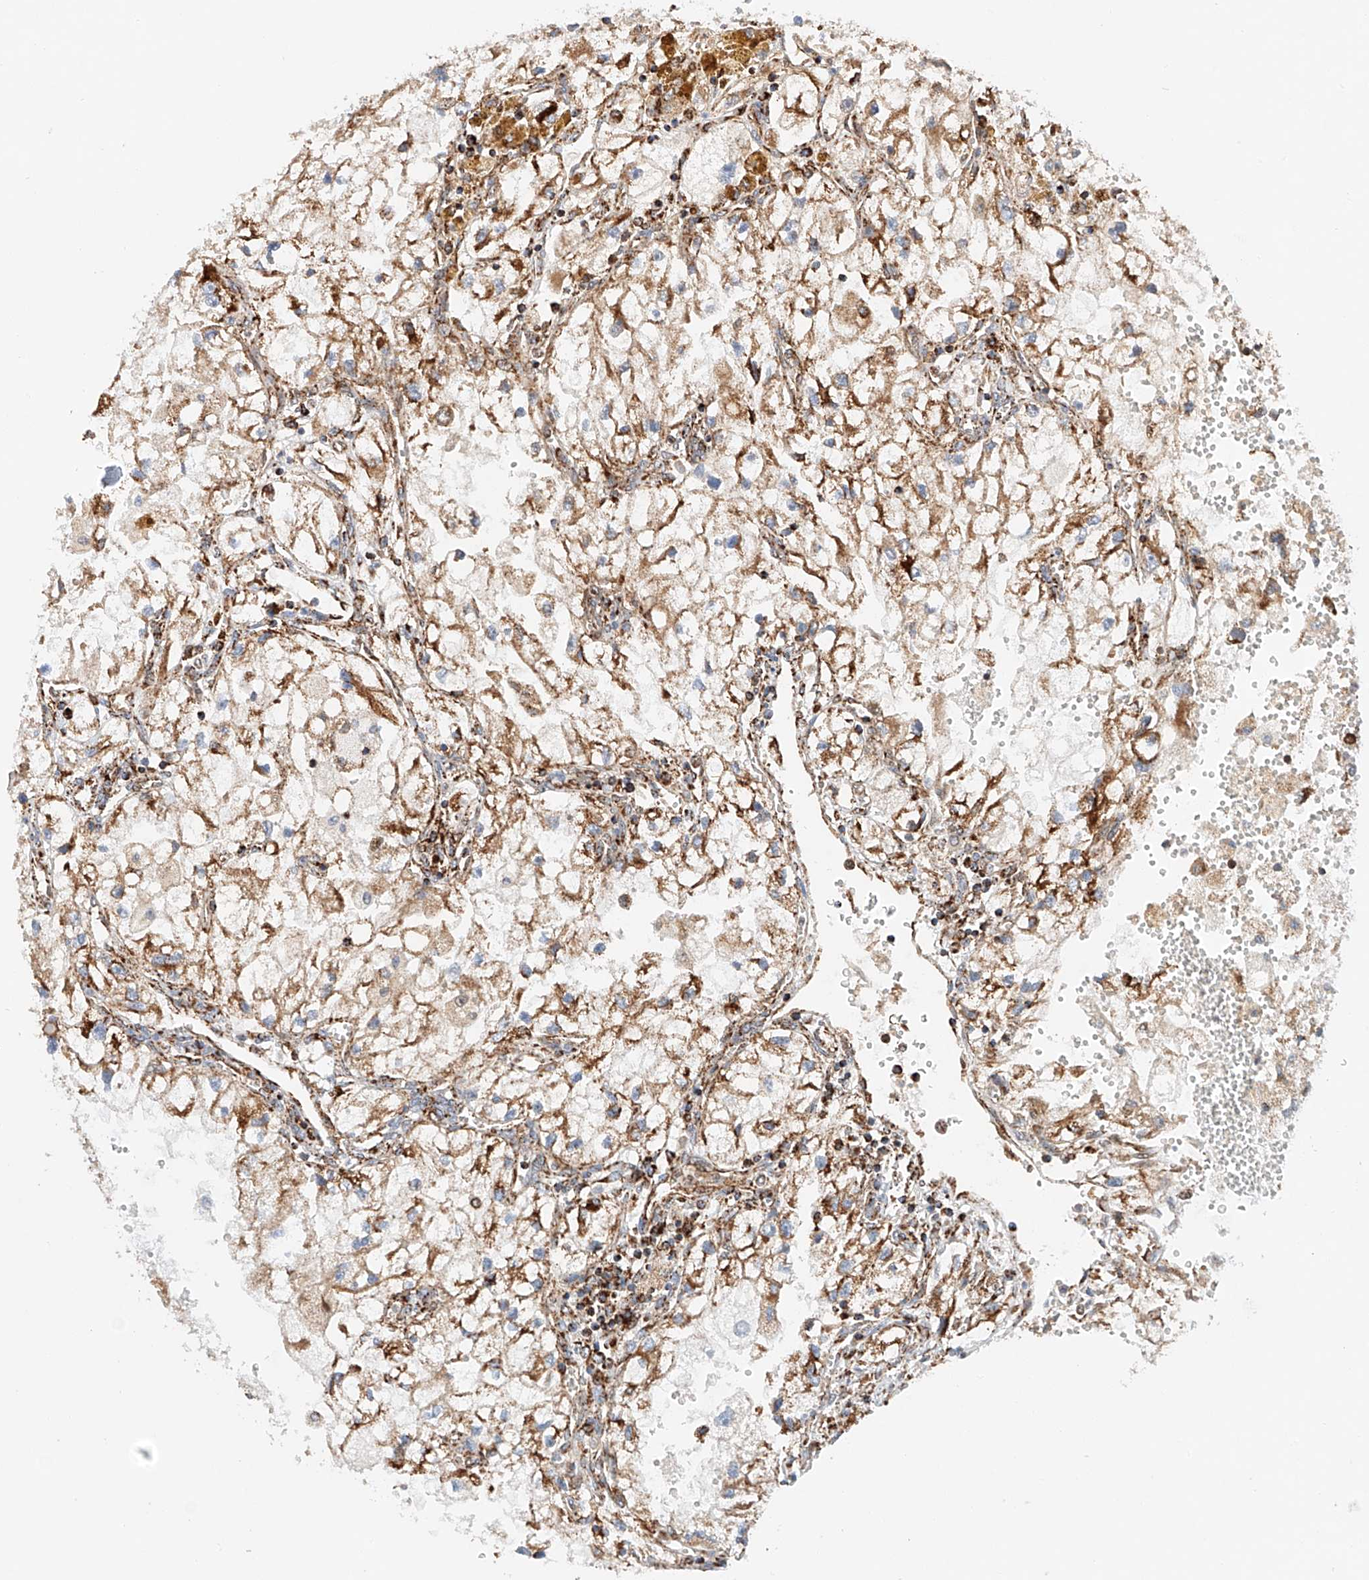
{"staining": {"intensity": "moderate", "quantity": ">75%", "location": "cytoplasmic/membranous"}, "tissue": "renal cancer", "cell_type": "Tumor cells", "image_type": "cancer", "snomed": [{"axis": "morphology", "description": "Adenocarcinoma, NOS"}, {"axis": "topography", "description": "Kidney"}], "caption": "Adenocarcinoma (renal) was stained to show a protein in brown. There is medium levels of moderate cytoplasmic/membranous positivity in about >75% of tumor cells.", "gene": "NDUFV3", "patient": {"sex": "female", "age": 70}}